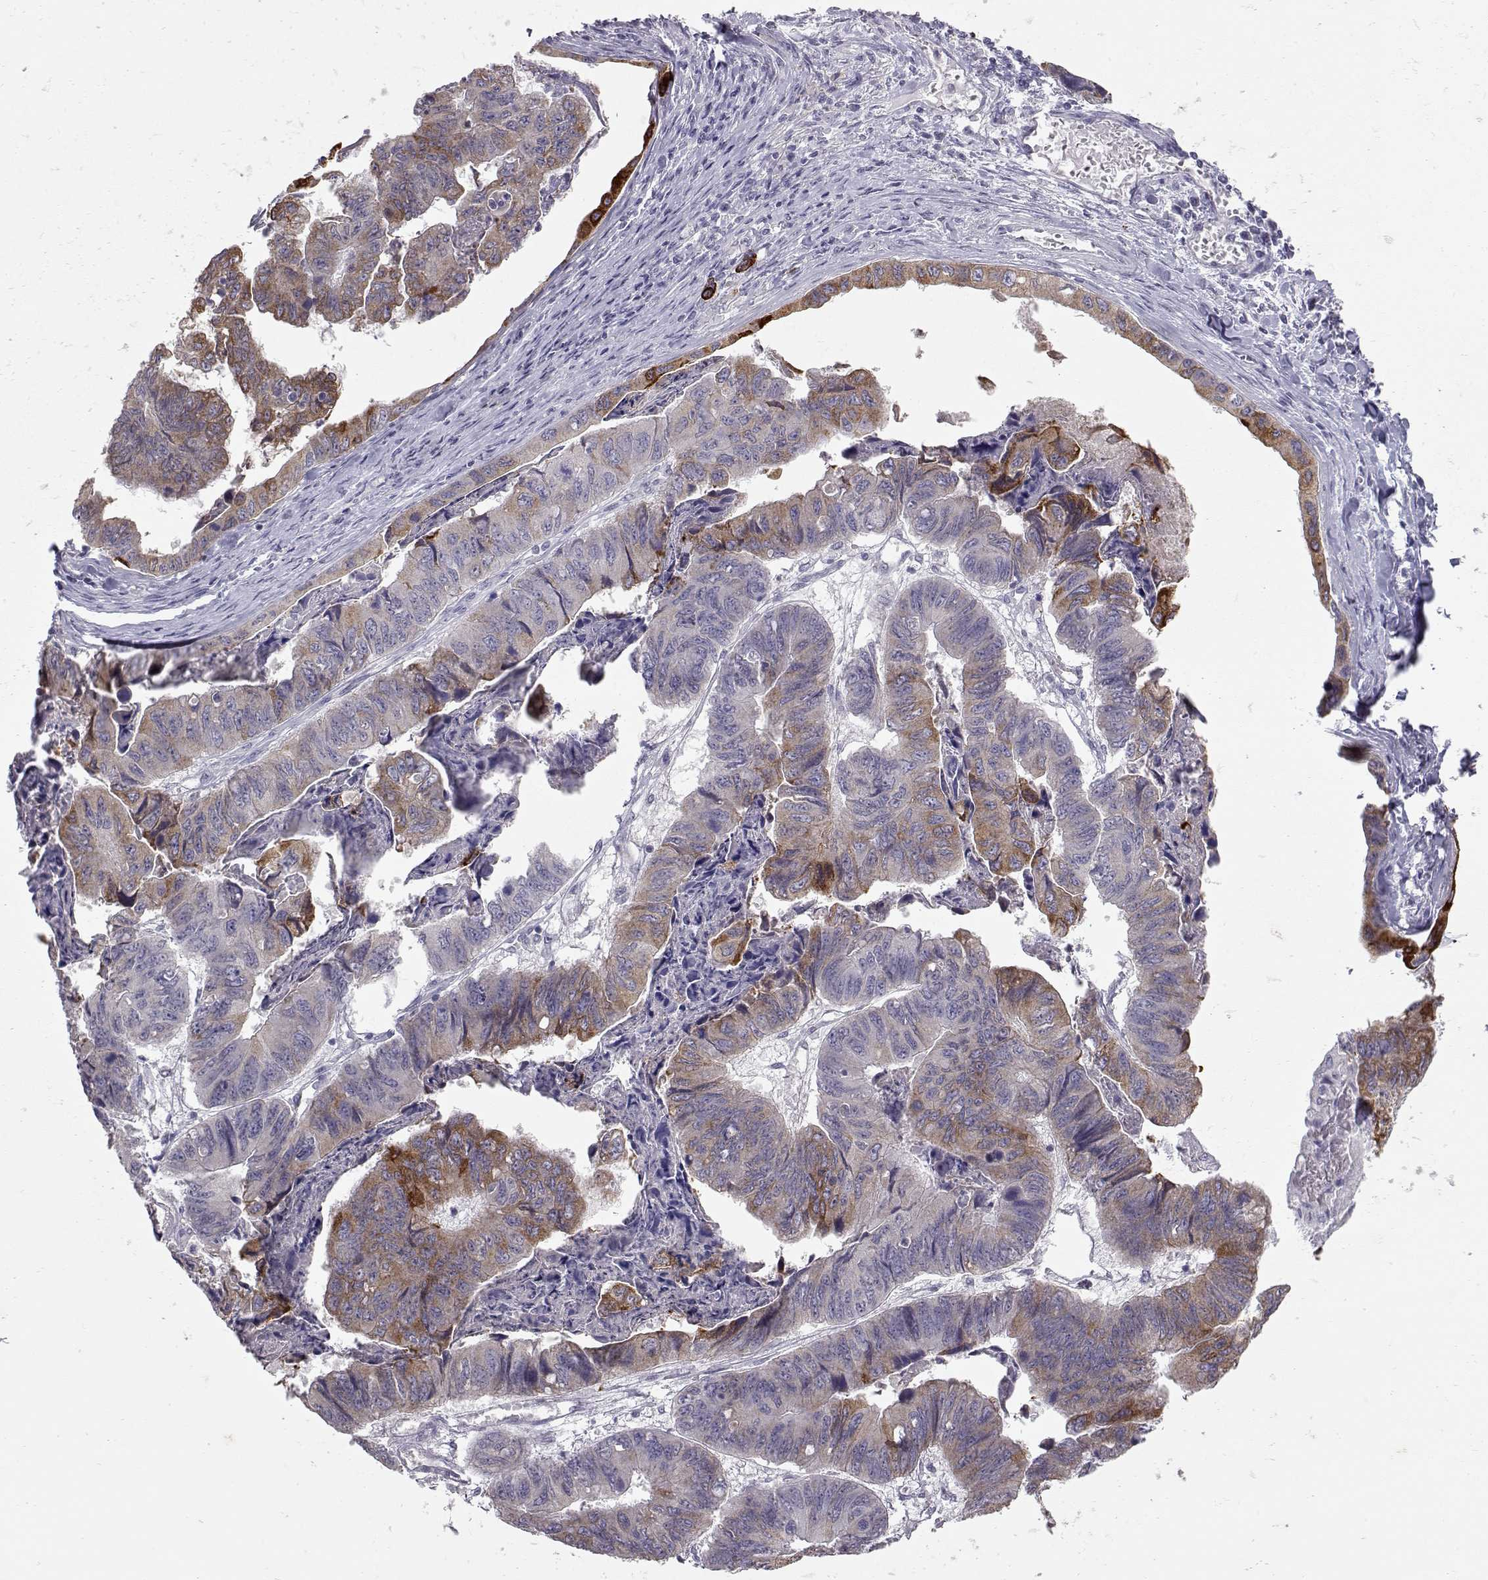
{"staining": {"intensity": "strong", "quantity": "<25%", "location": "cytoplasmic/membranous"}, "tissue": "stomach cancer", "cell_type": "Tumor cells", "image_type": "cancer", "snomed": [{"axis": "morphology", "description": "Adenocarcinoma, NOS"}, {"axis": "topography", "description": "Stomach, lower"}], "caption": "Protein expression analysis of stomach cancer exhibits strong cytoplasmic/membranous positivity in approximately <25% of tumor cells.", "gene": "LAMB3", "patient": {"sex": "male", "age": 77}}